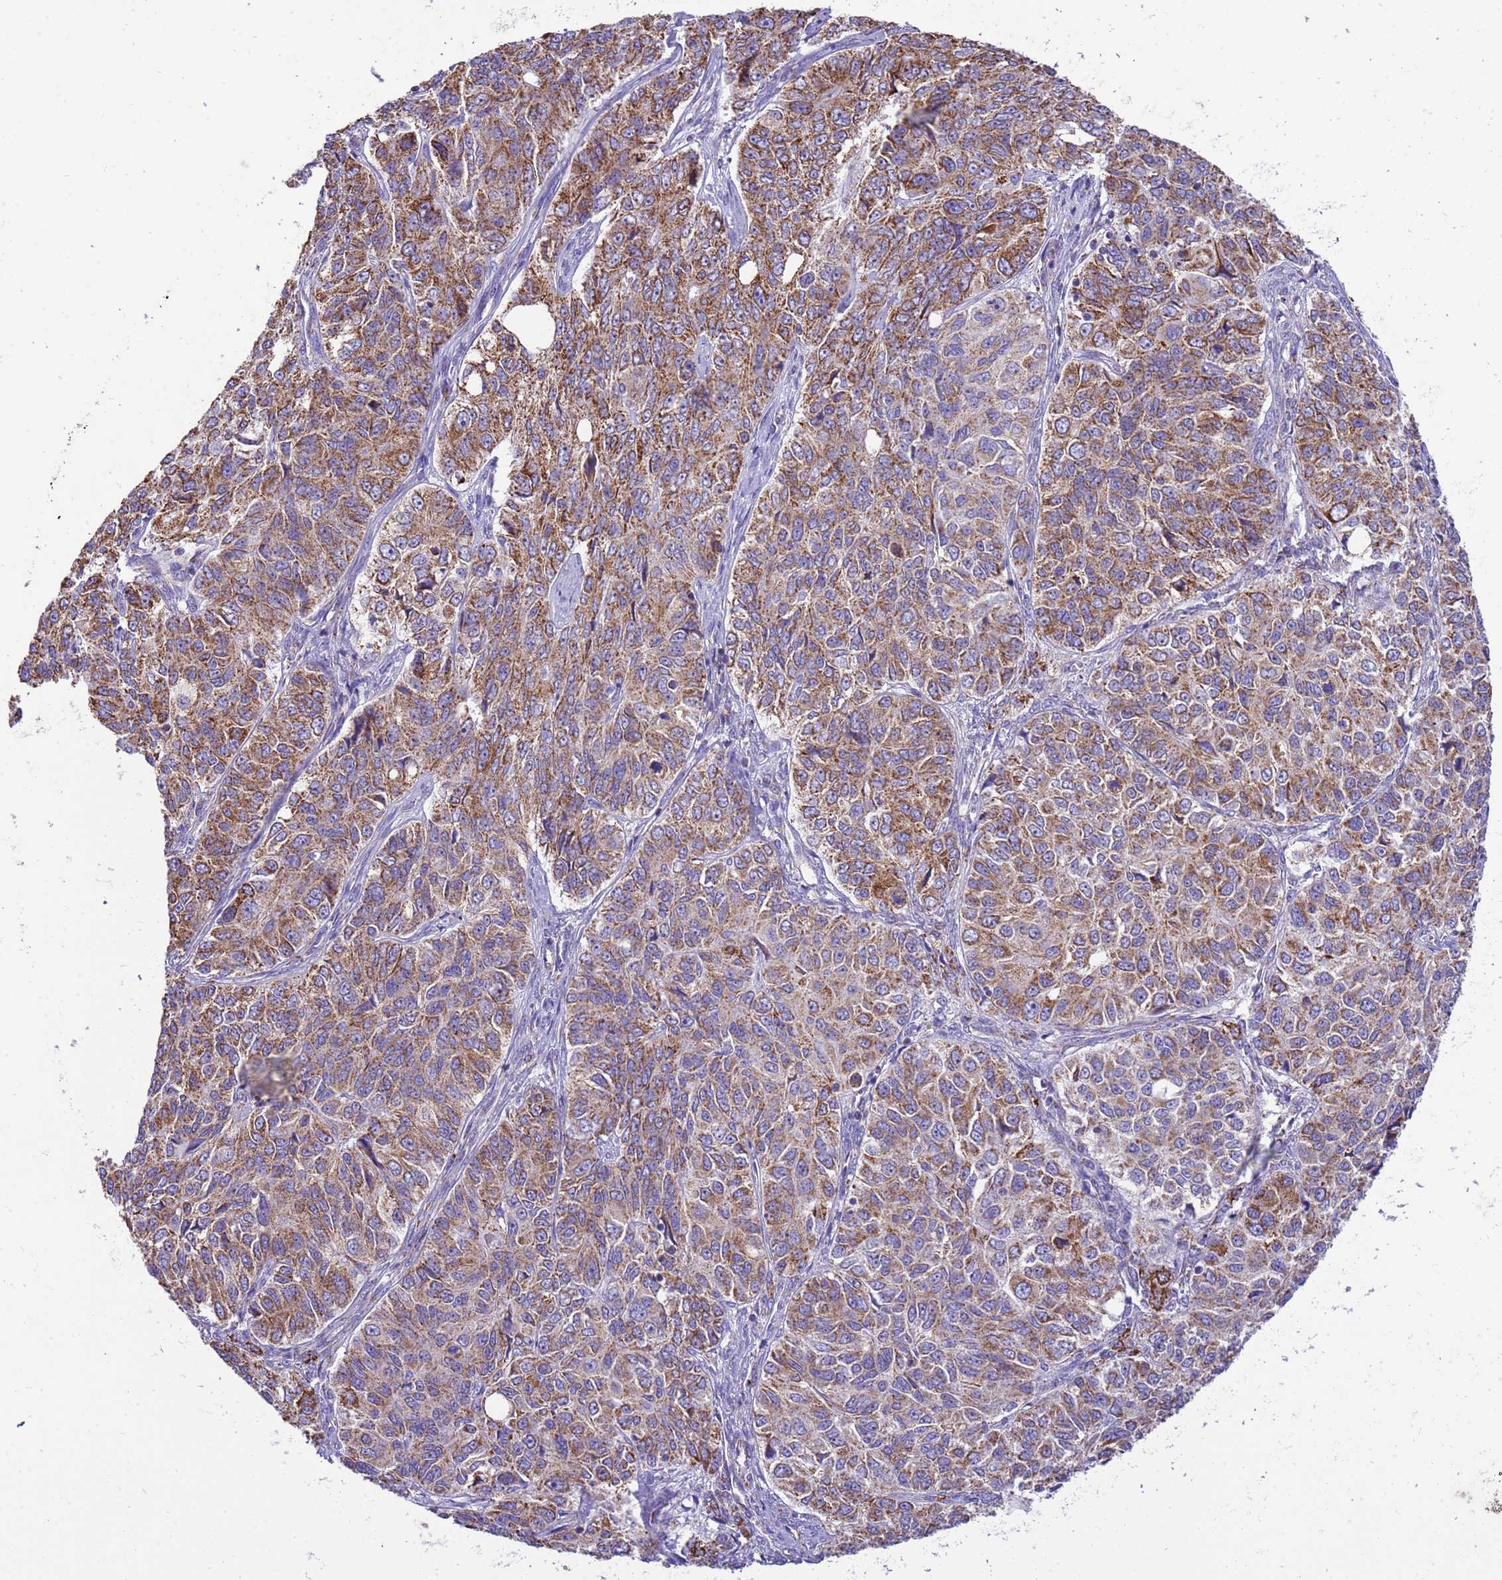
{"staining": {"intensity": "moderate", "quantity": ">75%", "location": "cytoplasmic/membranous"}, "tissue": "ovarian cancer", "cell_type": "Tumor cells", "image_type": "cancer", "snomed": [{"axis": "morphology", "description": "Carcinoma, endometroid"}, {"axis": "topography", "description": "Ovary"}], "caption": "A high-resolution micrograph shows IHC staining of endometroid carcinoma (ovarian), which exhibits moderate cytoplasmic/membranous positivity in approximately >75% of tumor cells.", "gene": "RNF165", "patient": {"sex": "female", "age": 51}}